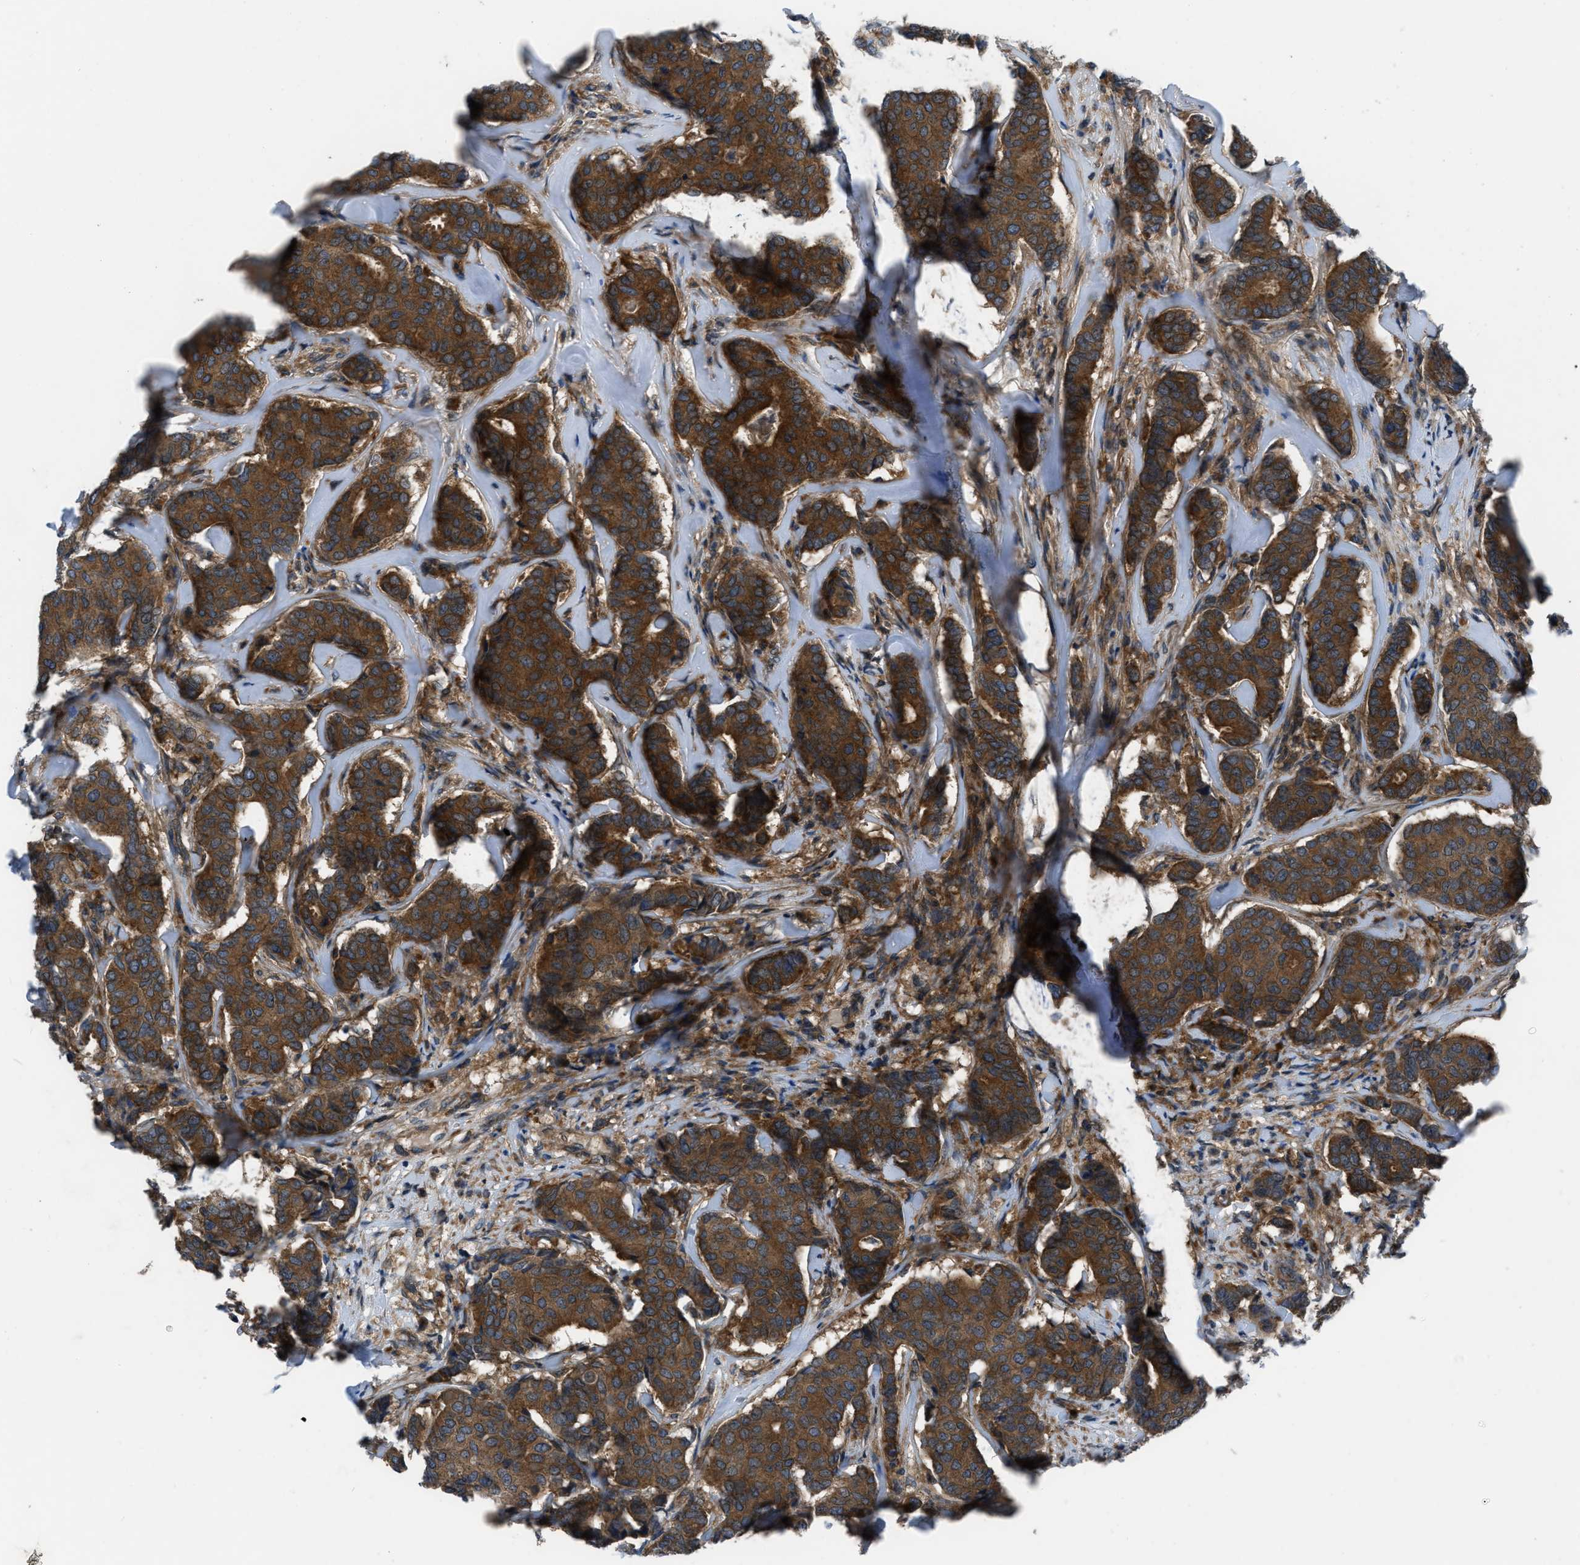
{"staining": {"intensity": "strong", "quantity": ">75%", "location": "cytoplasmic/membranous"}, "tissue": "breast cancer", "cell_type": "Tumor cells", "image_type": "cancer", "snomed": [{"axis": "morphology", "description": "Duct carcinoma"}, {"axis": "topography", "description": "Breast"}], "caption": "Human breast intraductal carcinoma stained with a protein marker demonstrates strong staining in tumor cells.", "gene": "USP25", "patient": {"sex": "female", "age": 75}}